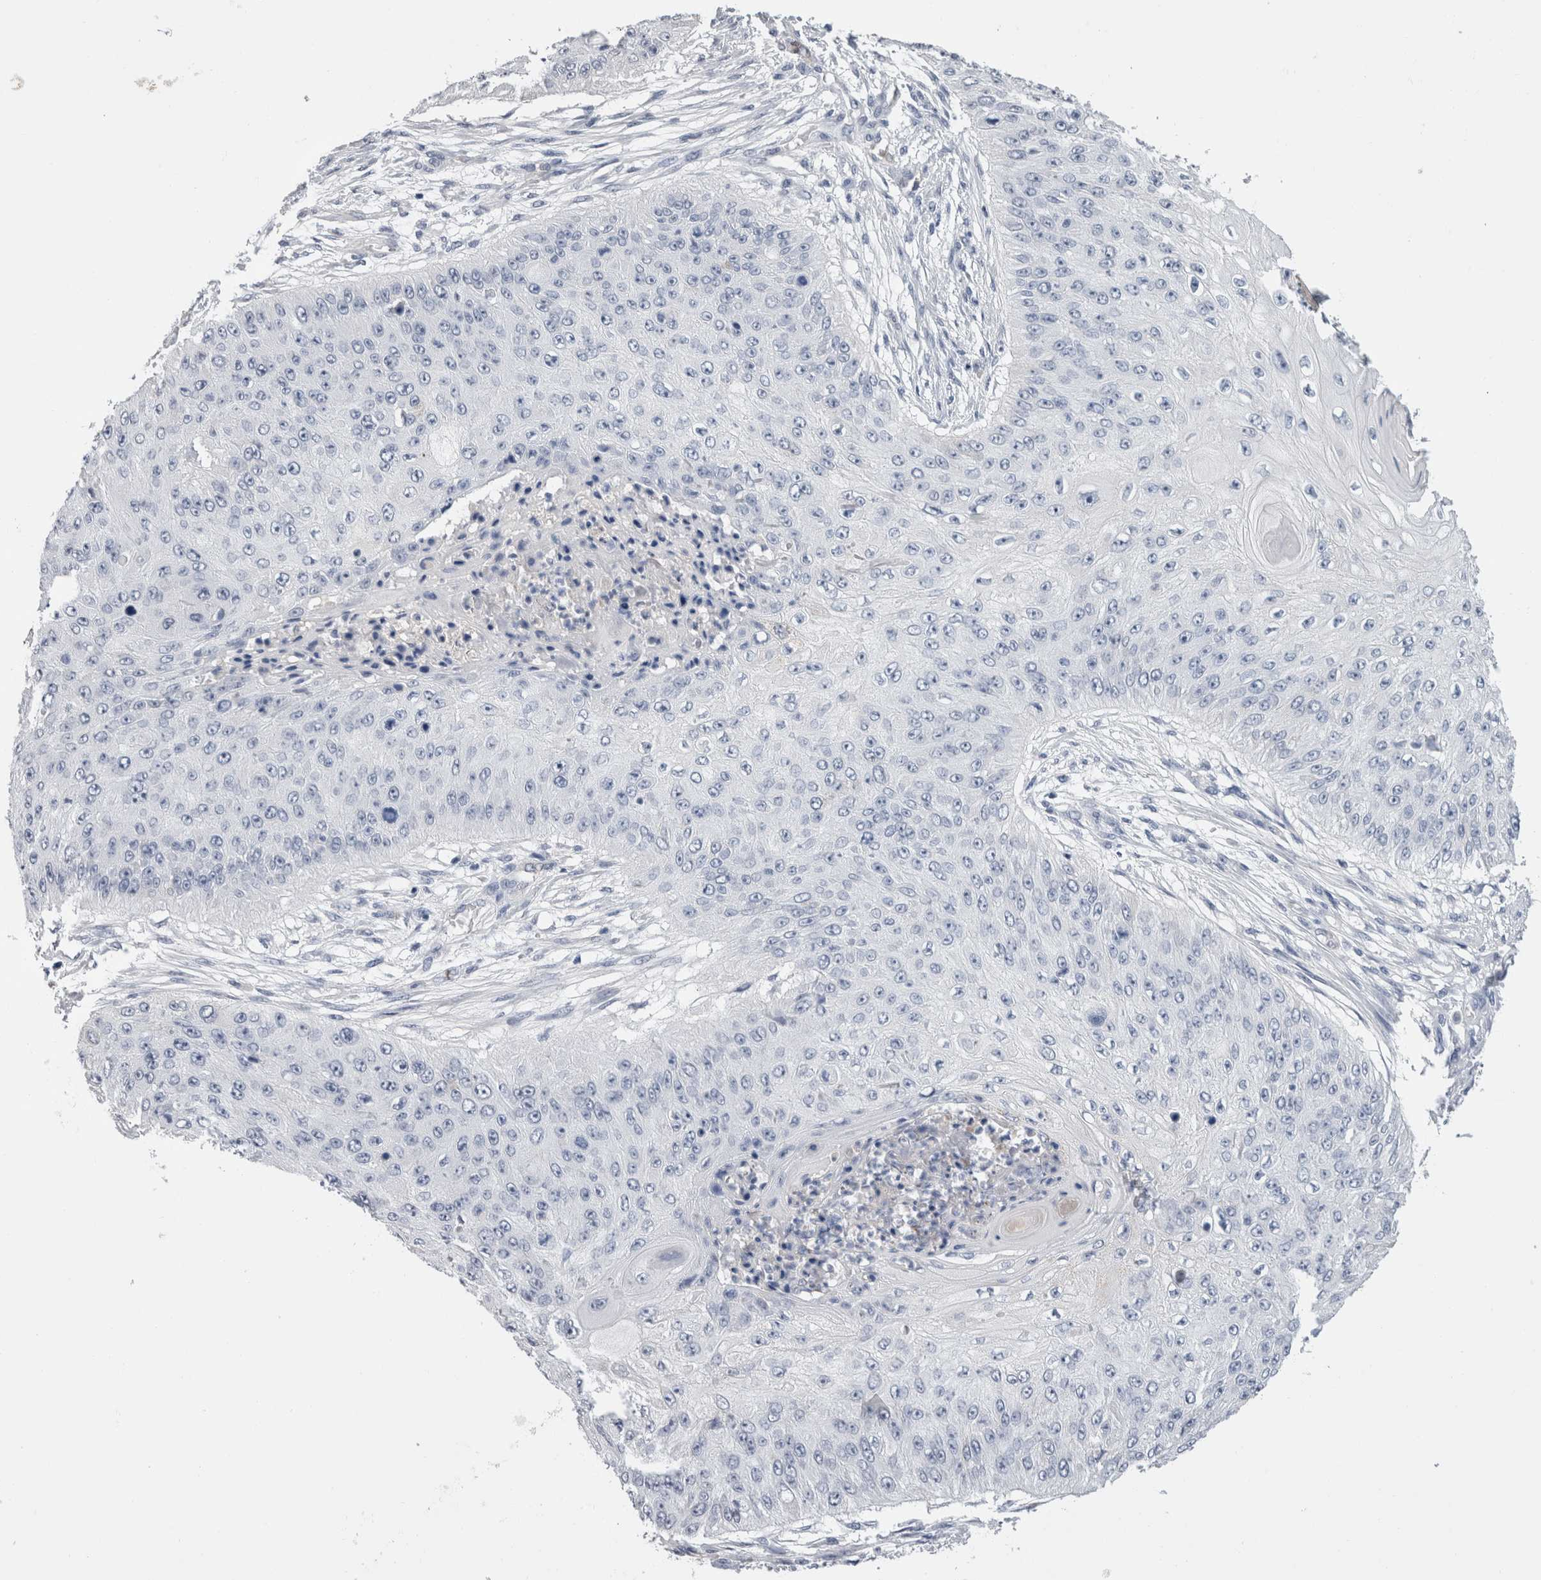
{"staining": {"intensity": "negative", "quantity": "none", "location": "none"}, "tissue": "skin cancer", "cell_type": "Tumor cells", "image_type": "cancer", "snomed": [{"axis": "morphology", "description": "Squamous cell carcinoma, NOS"}, {"axis": "topography", "description": "Skin"}], "caption": "An image of skin squamous cell carcinoma stained for a protein reveals no brown staining in tumor cells.", "gene": "FABP4", "patient": {"sex": "female", "age": 80}}